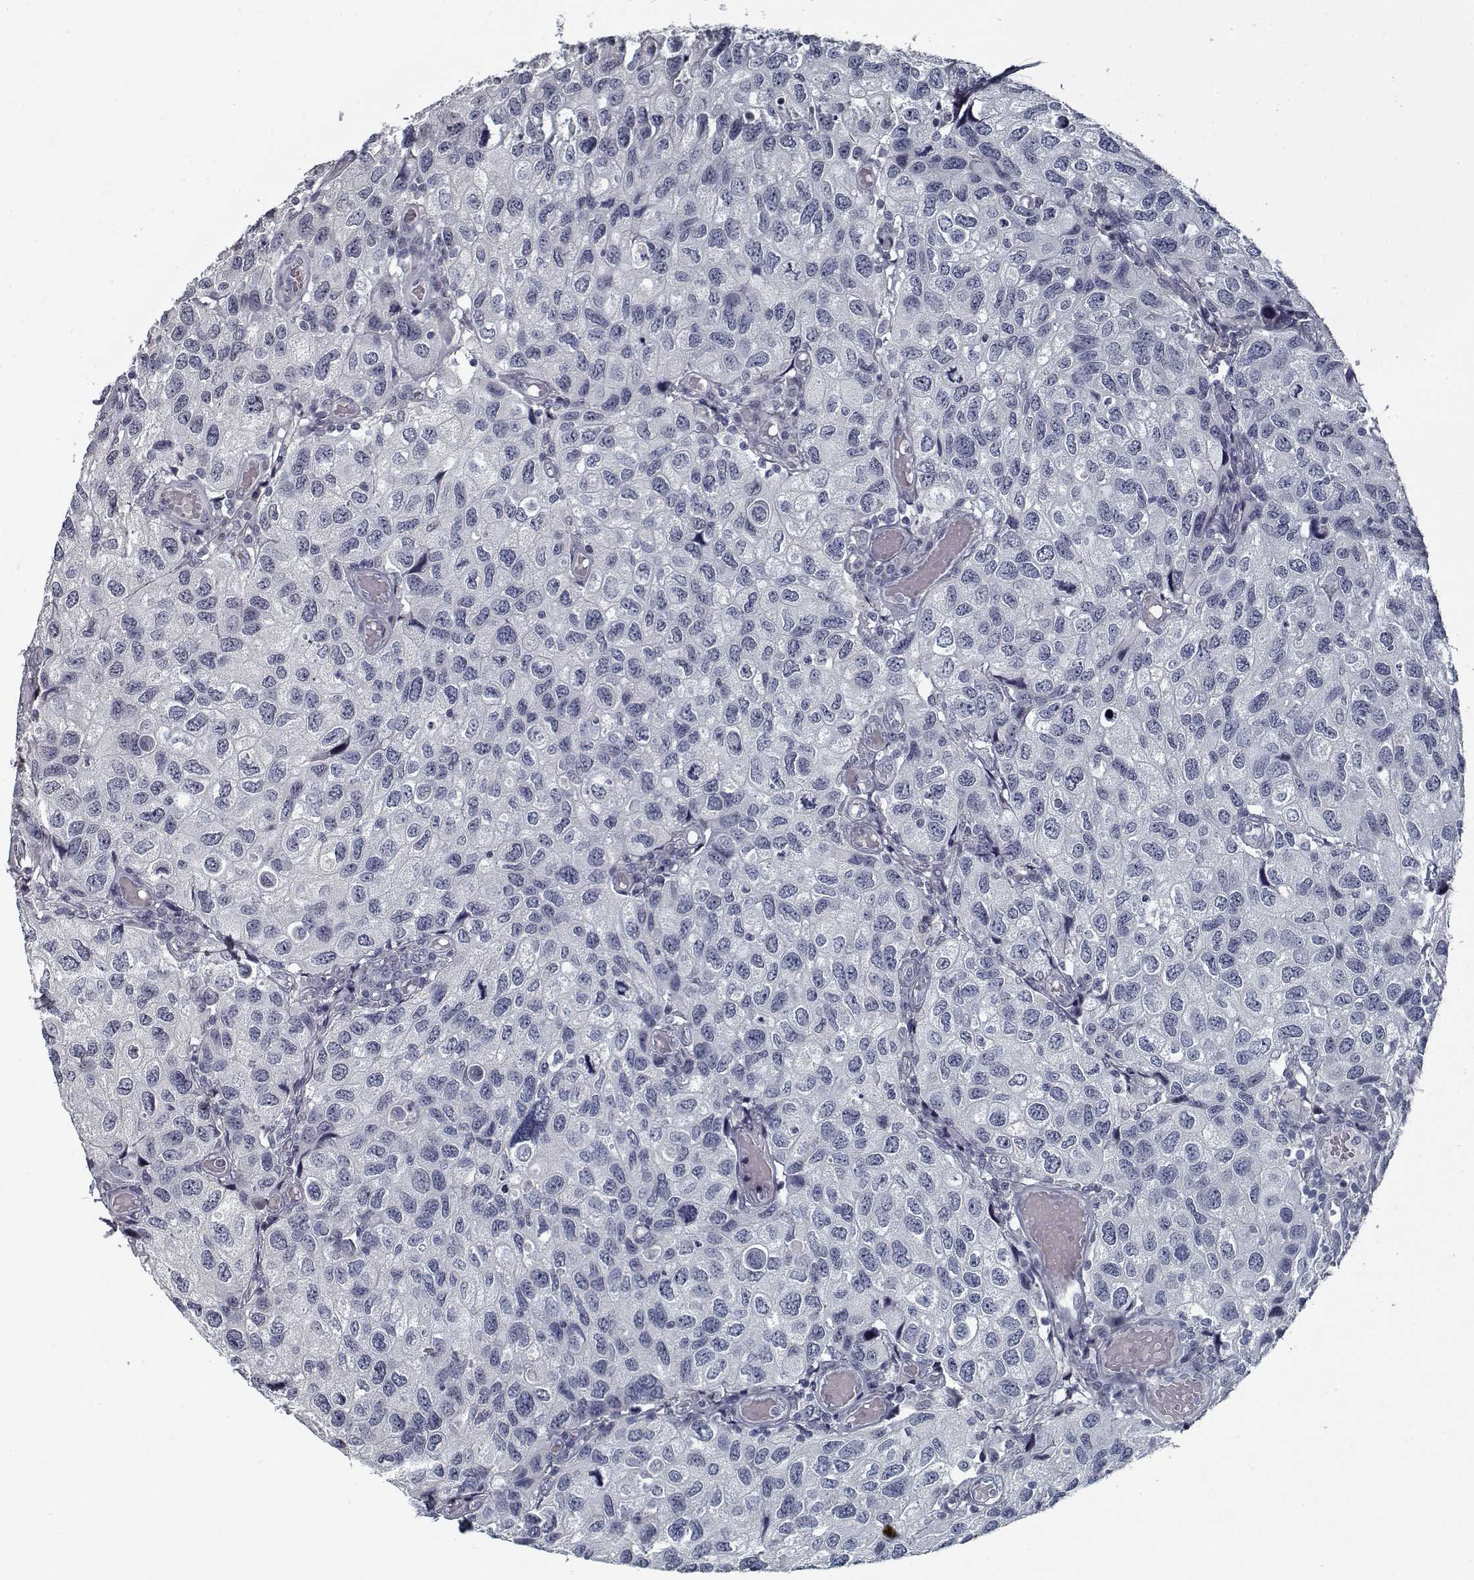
{"staining": {"intensity": "negative", "quantity": "none", "location": "none"}, "tissue": "urothelial cancer", "cell_type": "Tumor cells", "image_type": "cancer", "snomed": [{"axis": "morphology", "description": "Urothelial carcinoma, High grade"}, {"axis": "topography", "description": "Urinary bladder"}], "caption": "Urothelial carcinoma (high-grade) was stained to show a protein in brown. There is no significant expression in tumor cells.", "gene": "GAD2", "patient": {"sex": "male", "age": 79}}